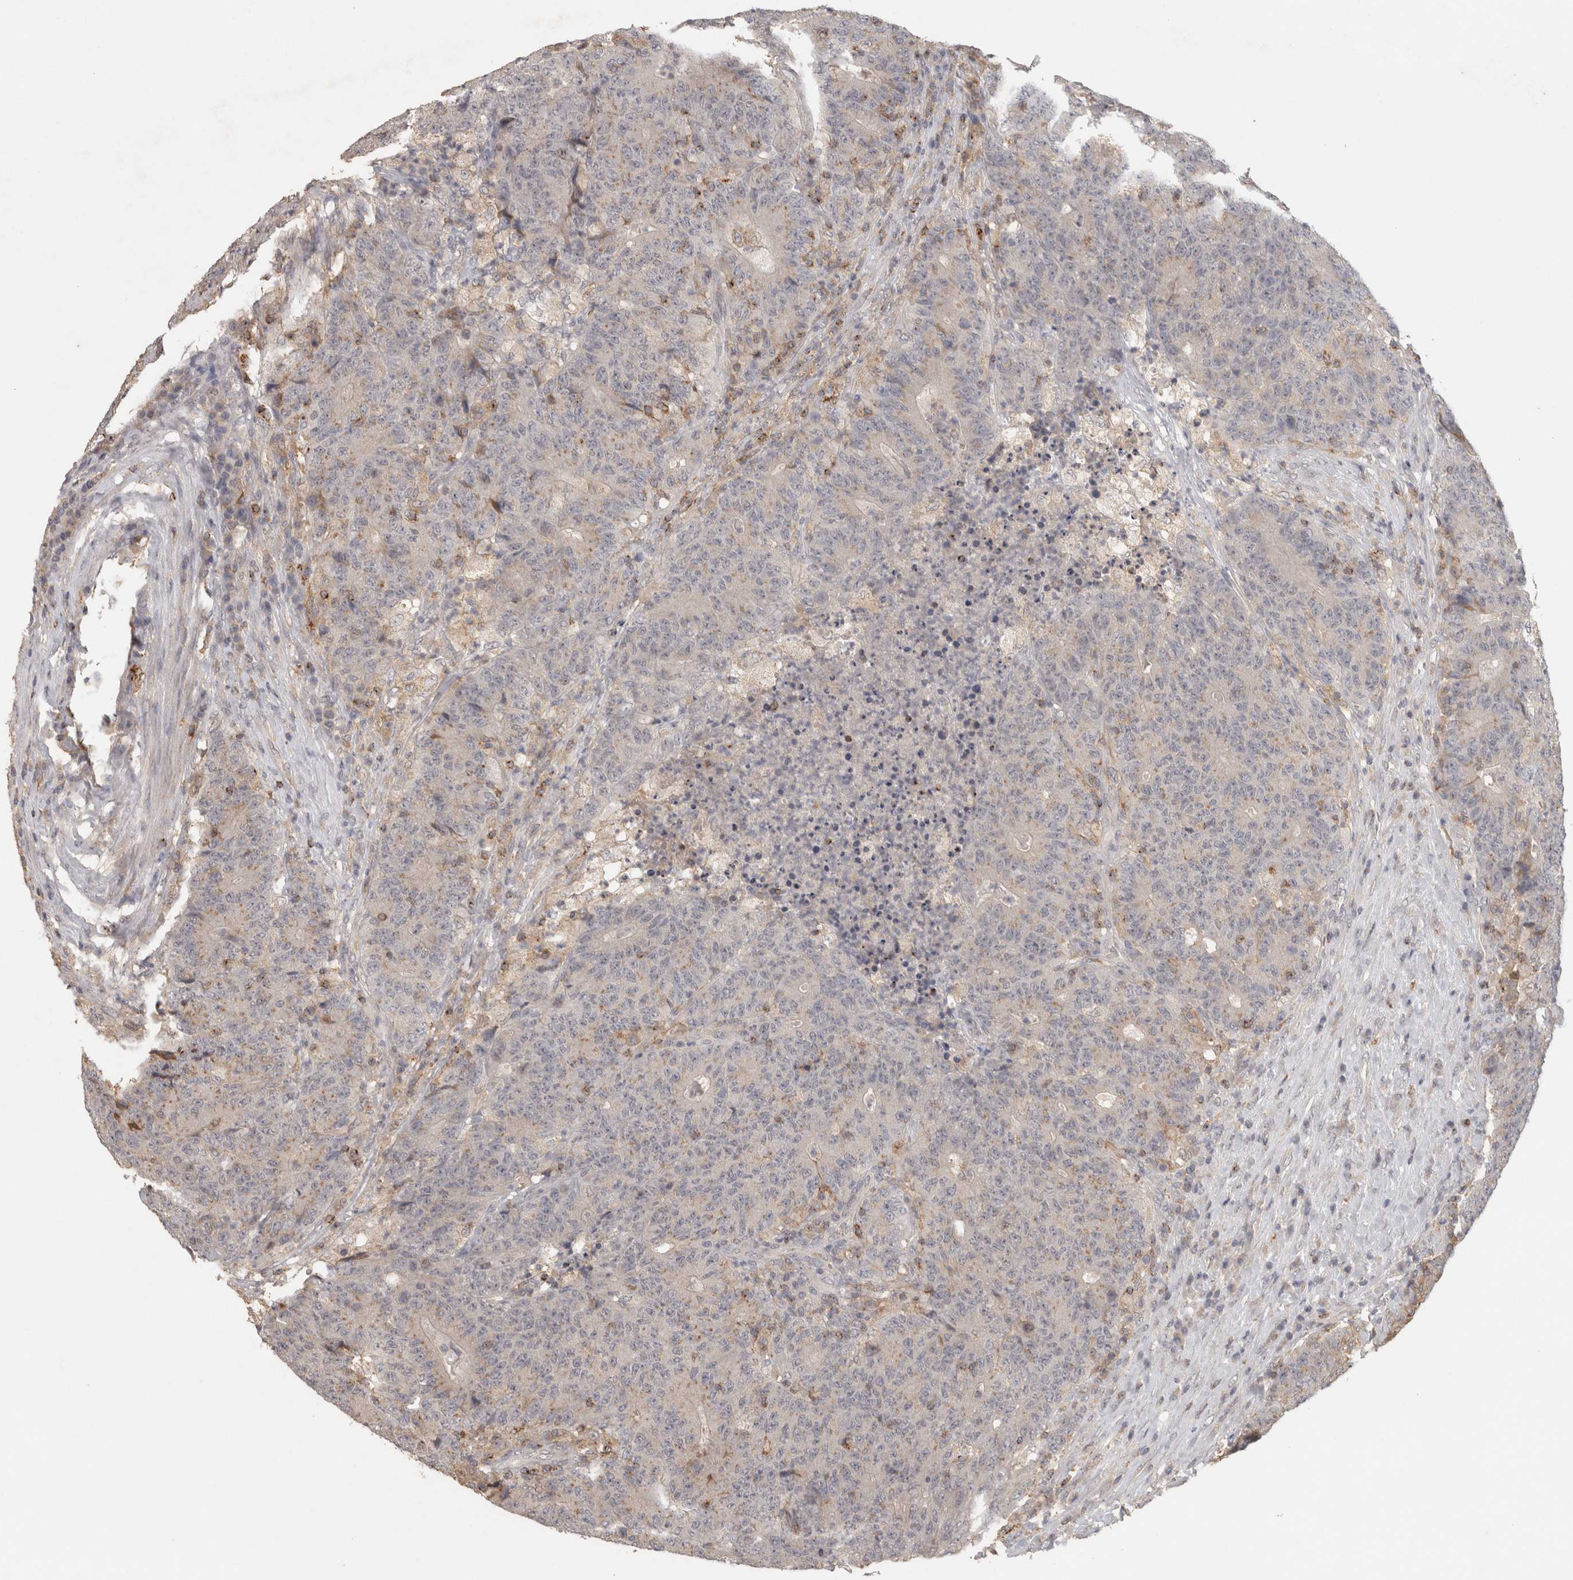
{"staining": {"intensity": "negative", "quantity": "none", "location": "none"}, "tissue": "colorectal cancer", "cell_type": "Tumor cells", "image_type": "cancer", "snomed": [{"axis": "morphology", "description": "Normal tissue, NOS"}, {"axis": "morphology", "description": "Adenocarcinoma, NOS"}, {"axis": "topography", "description": "Colon"}], "caption": "DAB (3,3'-diaminobenzidine) immunohistochemical staining of colorectal cancer exhibits no significant positivity in tumor cells.", "gene": "HAVCR2", "patient": {"sex": "female", "age": 75}}